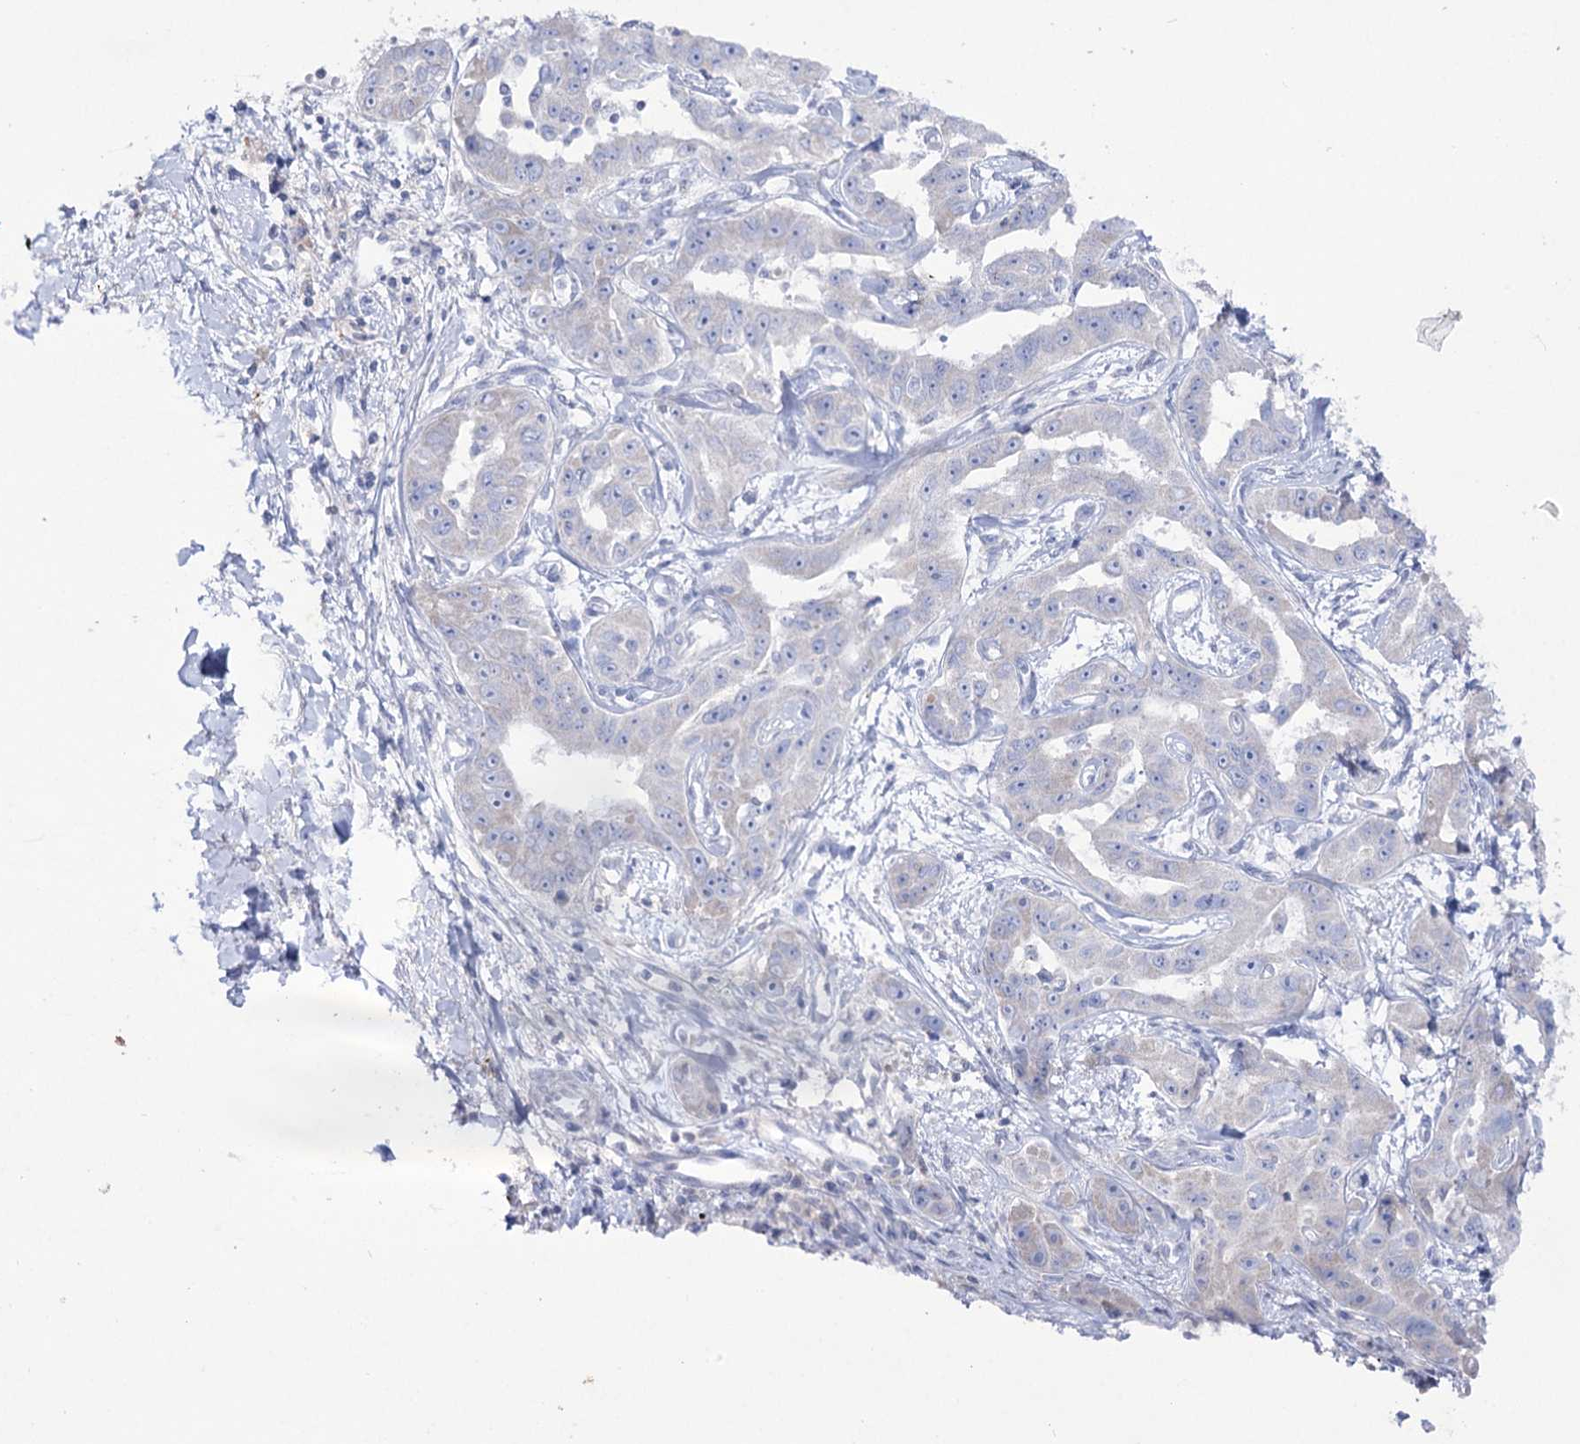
{"staining": {"intensity": "negative", "quantity": "none", "location": "none"}, "tissue": "liver cancer", "cell_type": "Tumor cells", "image_type": "cancer", "snomed": [{"axis": "morphology", "description": "Cholangiocarcinoma"}, {"axis": "topography", "description": "Liver"}], "caption": "Immunohistochemical staining of liver cancer exhibits no significant positivity in tumor cells. (Brightfield microscopy of DAB (3,3'-diaminobenzidine) immunohistochemistry (IHC) at high magnification).", "gene": "NAGLU", "patient": {"sex": "male", "age": 59}}